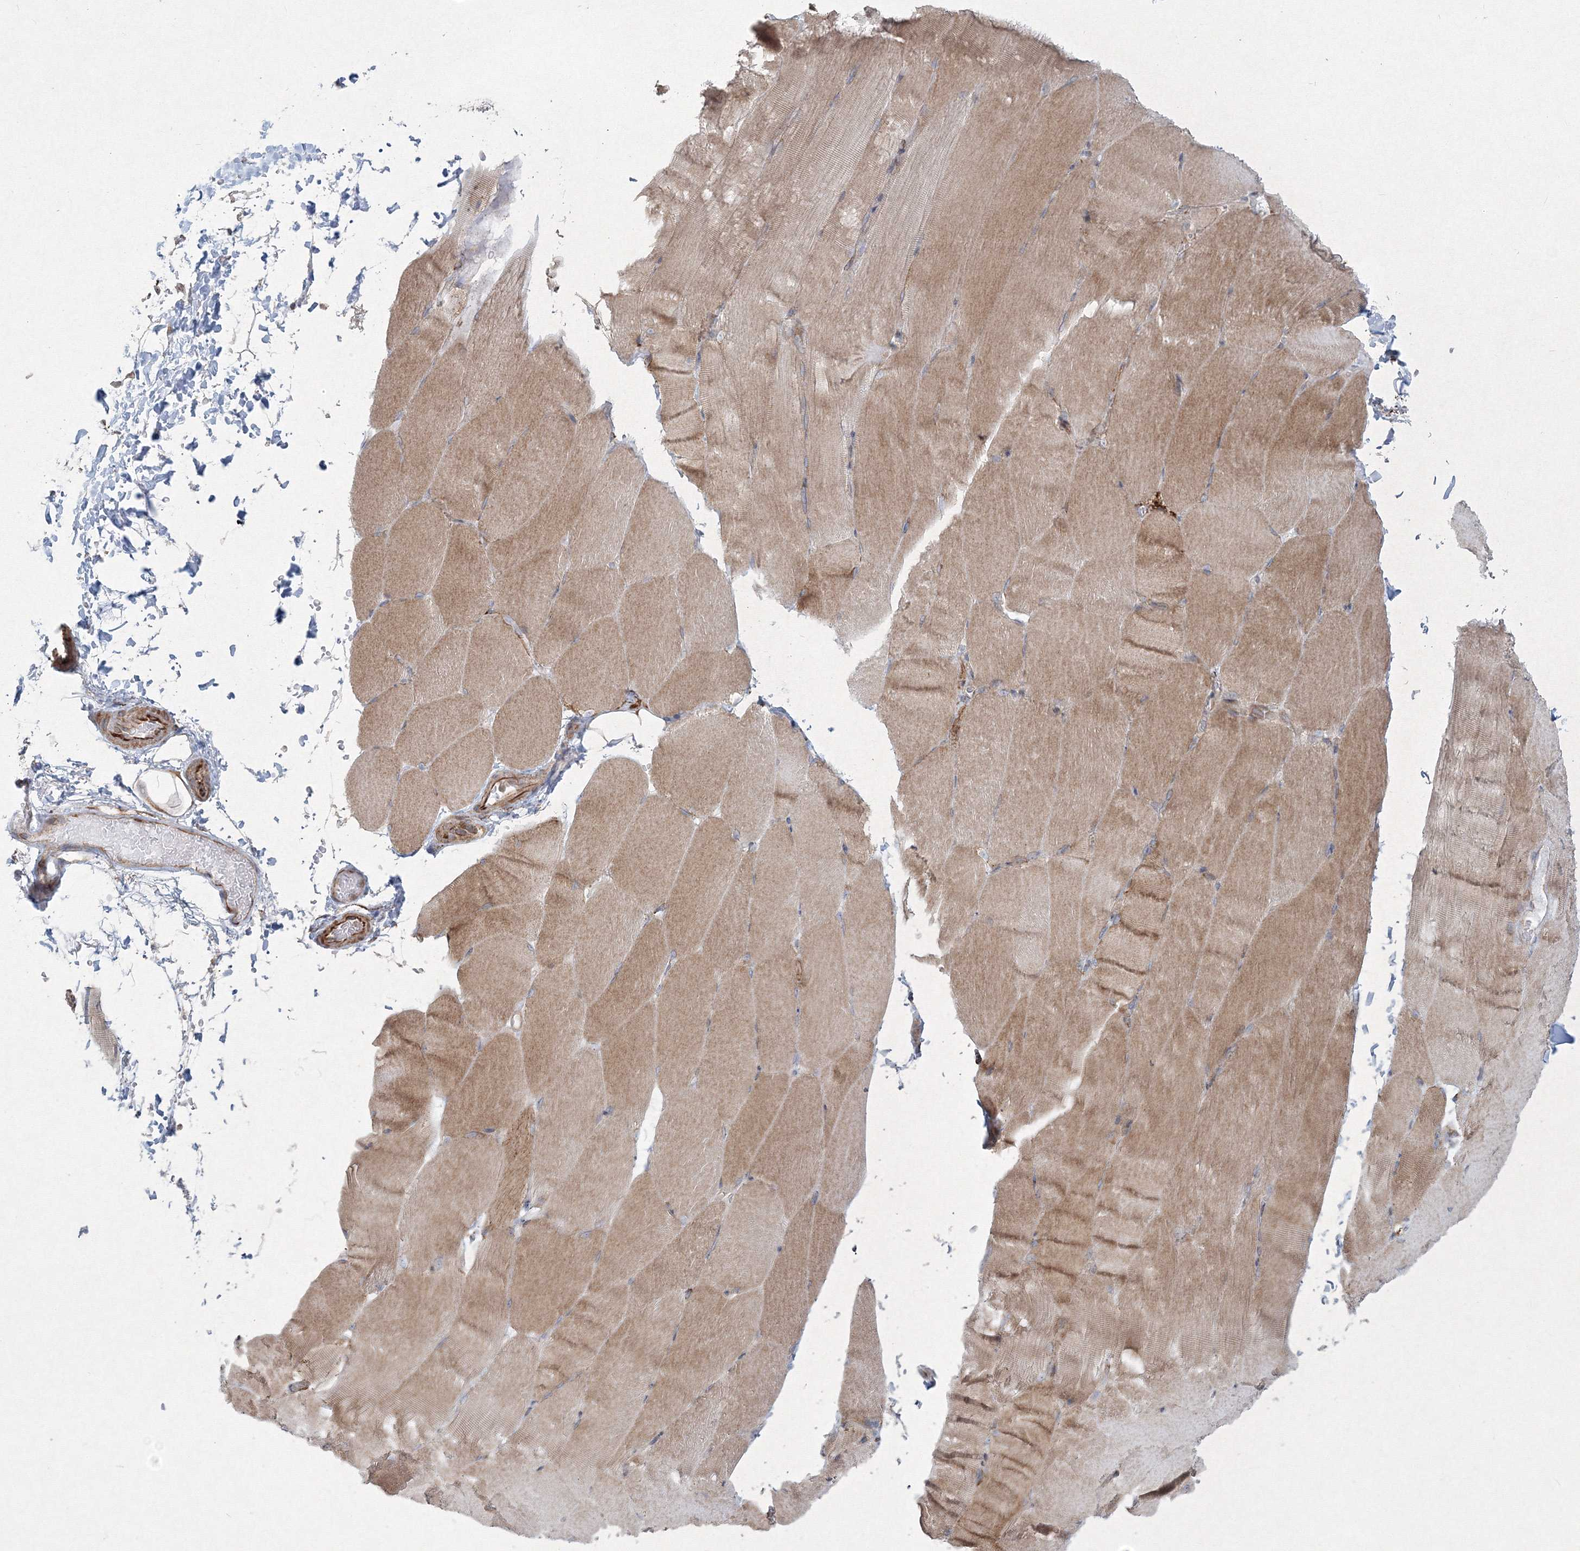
{"staining": {"intensity": "moderate", "quantity": "25%-75%", "location": "cytoplasmic/membranous"}, "tissue": "skeletal muscle", "cell_type": "Myocytes", "image_type": "normal", "snomed": [{"axis": "morphology", "description": "Normal tissue, NOS"}, {"axis": "topography", "description": "Skeletal muscle"}, {"axis": "topography", "description": "Parathyroid gland"}], "caption": "A high-resolution histopathology image shows immunohistochemistry (IHC) staining of normal skeletal muscle, which demonstrates moderate cytoplasmic/membranous positivity in about 25%-75% of myocytes.", "gene": "WDR49", "patient": {"sex": "female", "age": 37}}